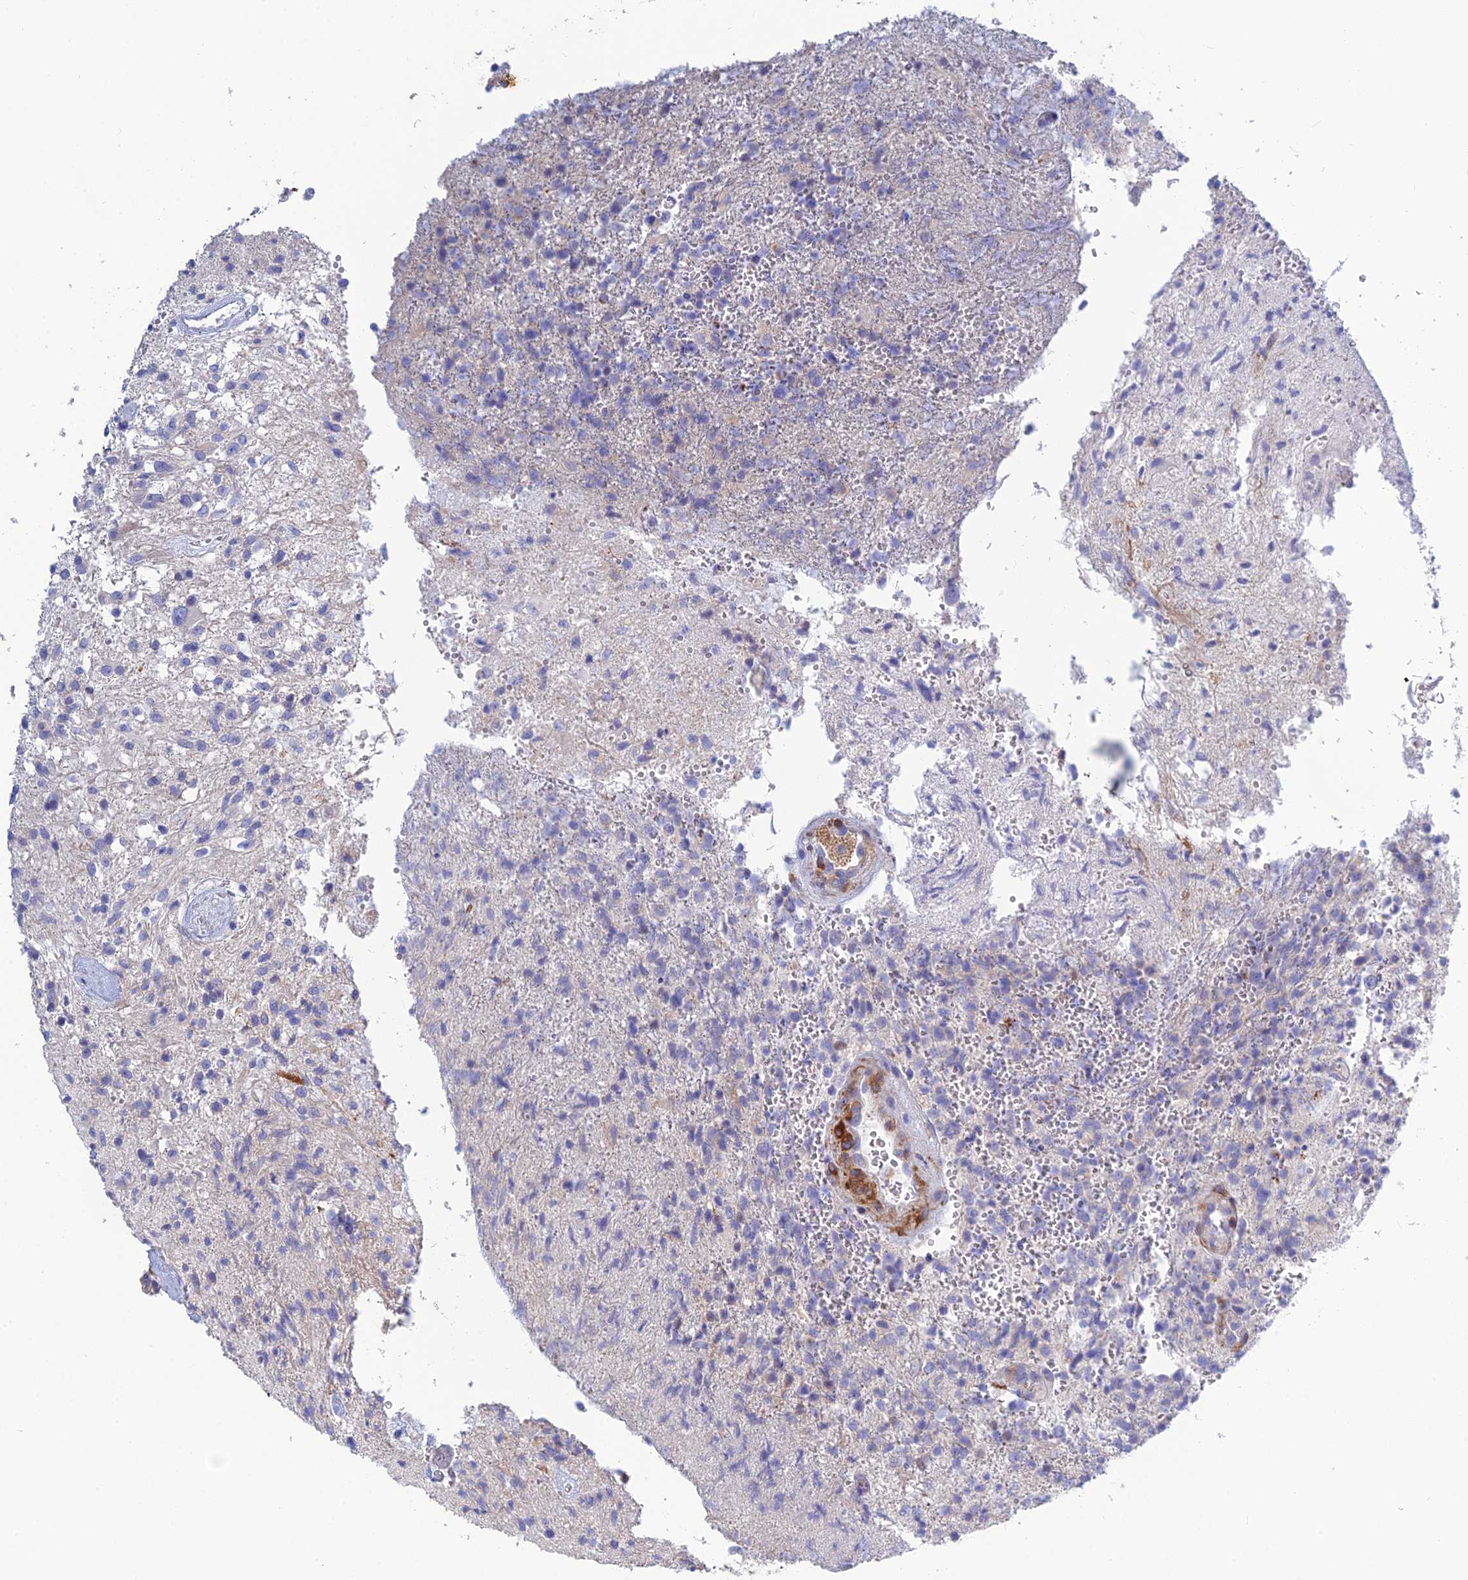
{"staining": {"intensity": "negative", "quantity": "none", "location": "none"}, "tissue": "glioma", "cell_type": "Tumor cells", "image_type": "cancer", "snomed": [{"axis": "morphology", "description": "Glioma, malignant, High grade"}, {"axis": "topography", "description": "Brain"}], "caption": "Immunohistochemistry (IHC) photomicrograph of neoplastic tissue: glioma stained with DAB demonstrates no significant protein positivity in tumor cells.", "gene": "PCDHA8", "patient": {"sex": "male", "age": 56}}